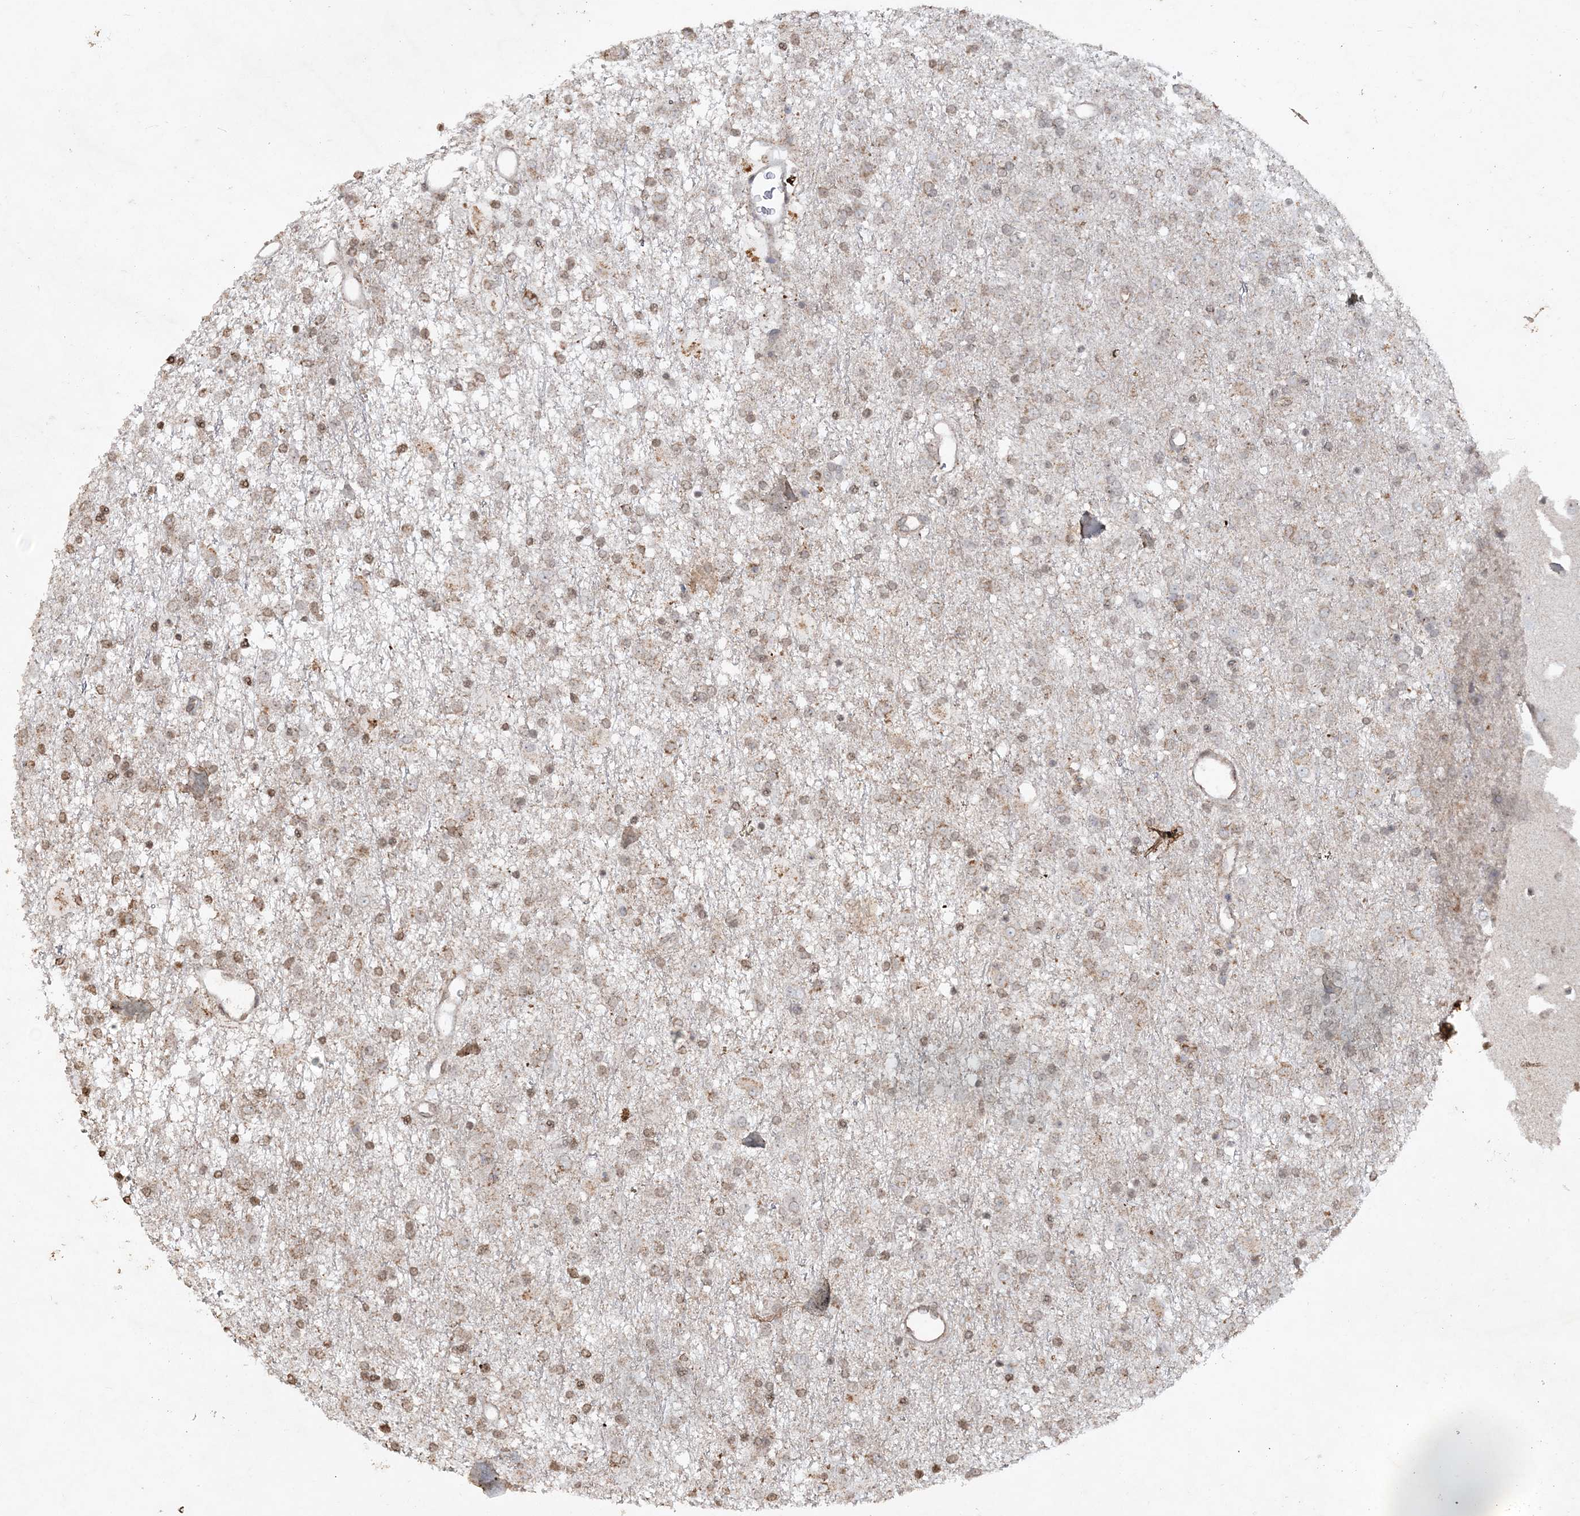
{"staining": {"intensity": "moderate", "quantity": "25%-75%", "location": "cytoplasmic/membranous"}, "tissue": "glioma", "cell_type": "Tumor cells", "image_type": "cancer", "snomed": [{"axis": "morphology", "description": "Glioma, malignant, Low grade"}, {"axis": "topography", "description": "Brain"}], "caption": "Low-grade glioma (malignant) tissue shows moderate cytoplasmic/membranous staining in approximately 25%-75% of tumor cells", "gene": "TTC7A", "patient": {"sex": "male", "age": 65}}